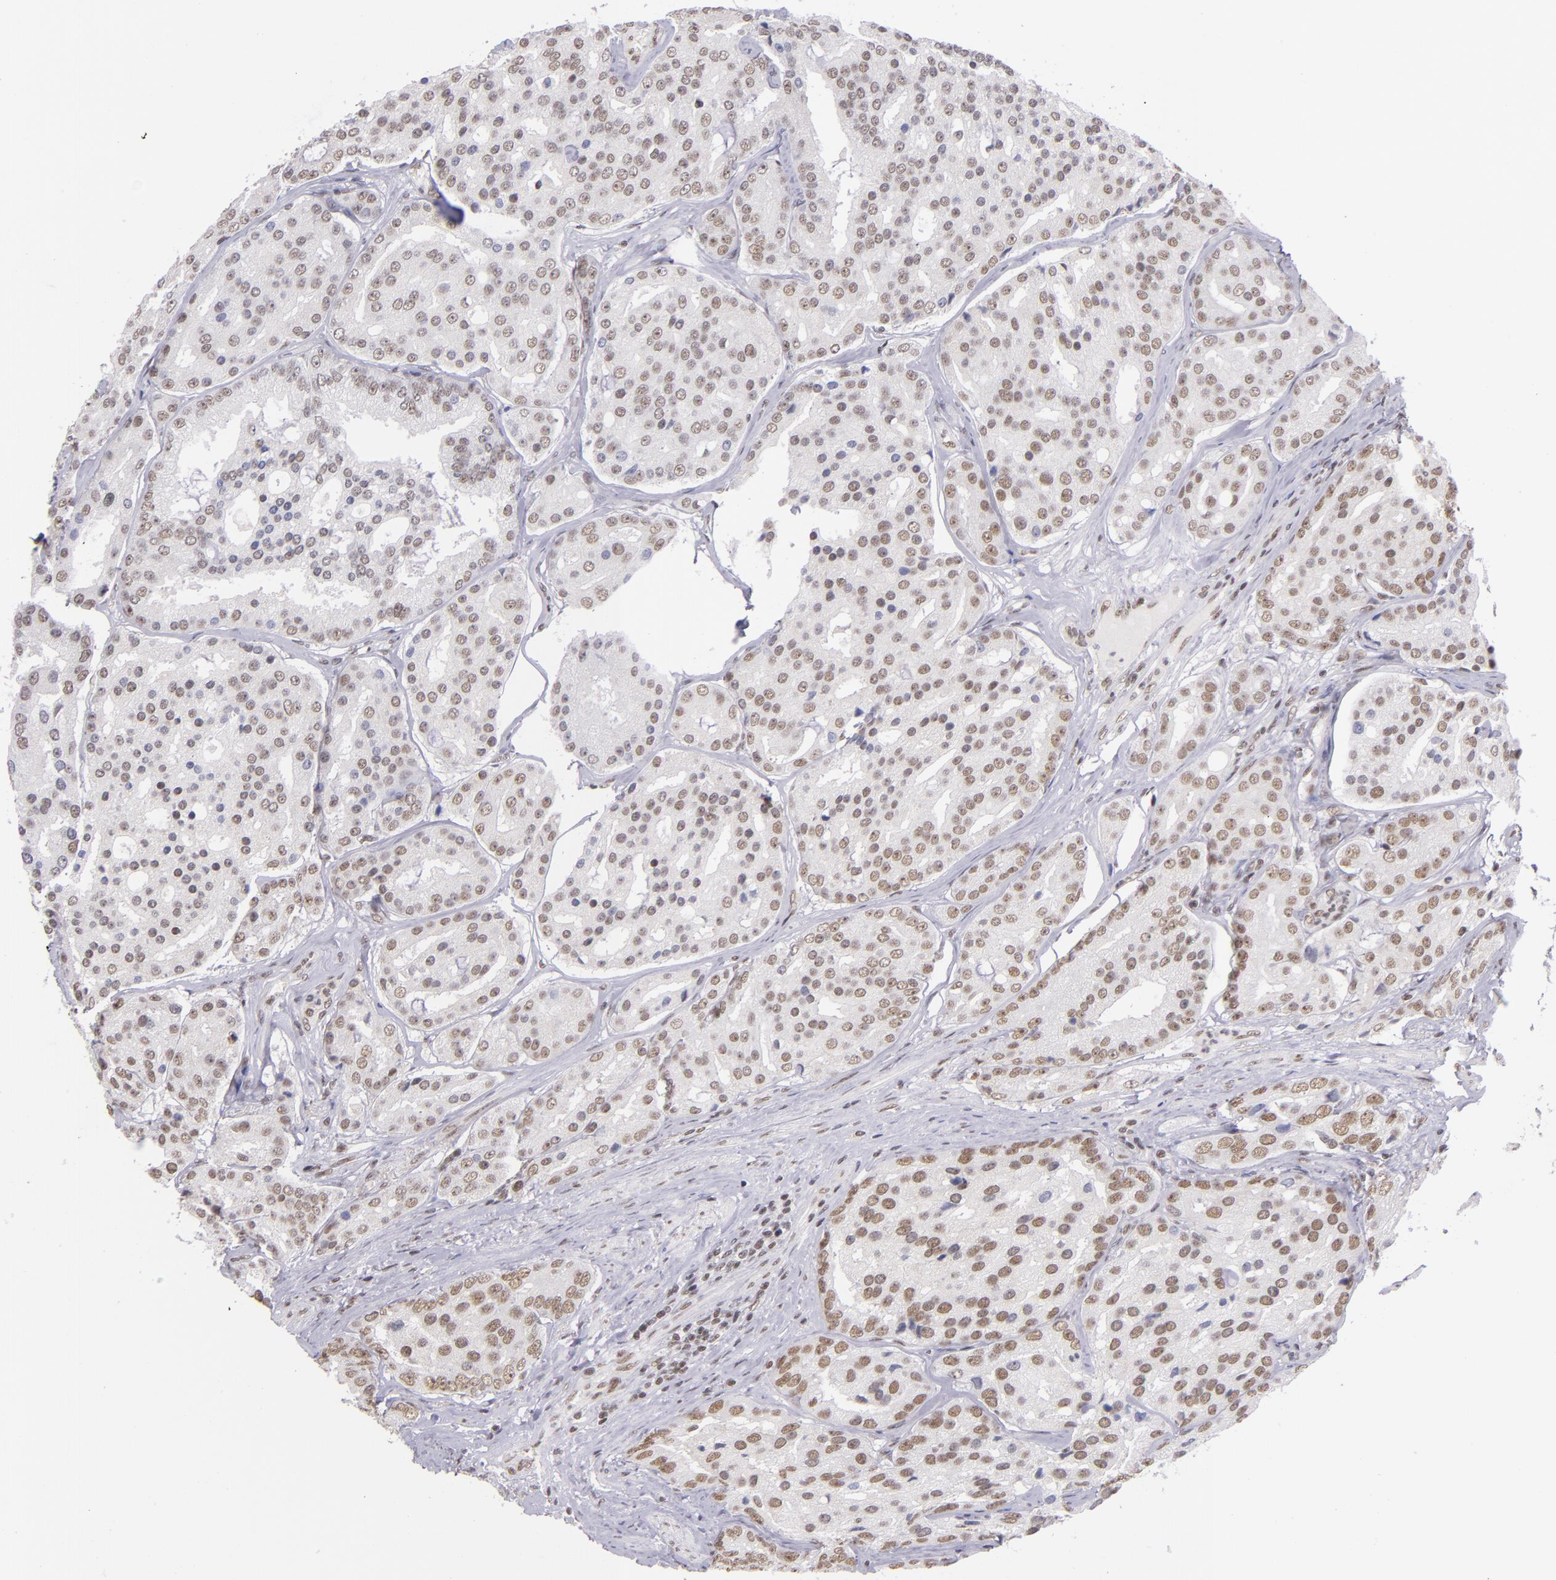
{"staining": {"intensity": "weak", "quantity": "25%-75%", "location": "nuclear"}, "tissue": "prostate cancer", "cell_type": "Tumor cells", "image_type": "cancer", "snomed": [{"axis": "morphology", "description": "Adenocarcinoma, High grade"}, {"axis": "topography", "description": "Prostate"}], "caption": "High-grade adenocarcinoma (prostate) was stained to show a protein in brown. There is low levels of weak nuclear expression in approximately 25%-75% of tumor cells.", "gene": "ZNF148", "patient": {"sex": "male", "age": 64}}